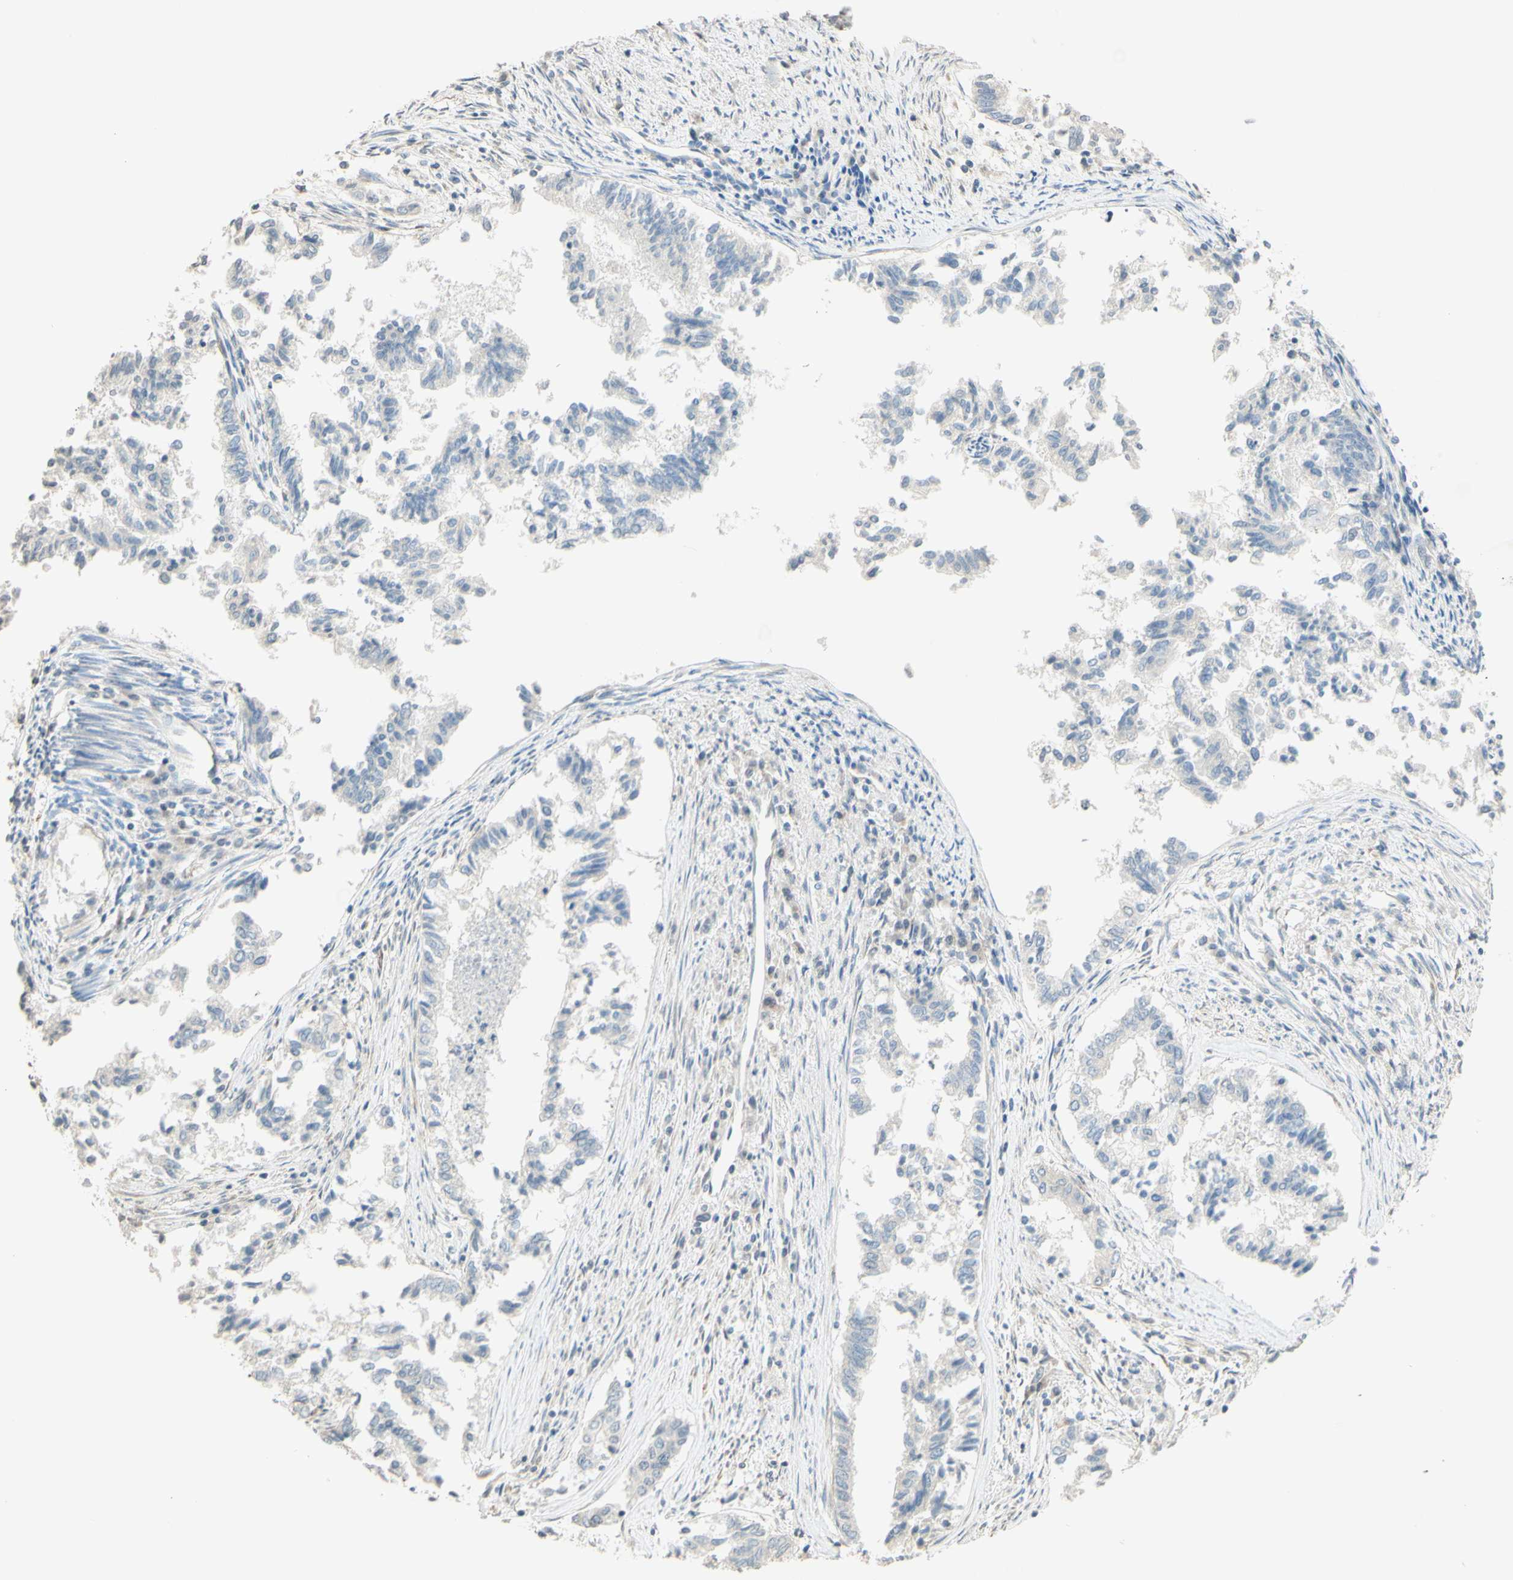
{"staining": {"intensity": "negative", "quantity": "none", "location": "none"}, "tissue": "endometrial cancer", "cell_type": "Tumor cells", "image_type": "cancer", "snomed": [{"axis": "morphology", "description": "Necrosis, NOS"}, {"axis": "morphology", "description": "Adenocarcinoma, NOS"}, {"axis": "topography", "description": "Endometrium"}], "caption": "There is no significant positivity in tumor cells of endometrial cancer (adenocarcinoma). (DAB (3,3'-diaminobenzidine) immunohistochemistry (IHC), high magnification).", "gene": "MAG", "patient": {"sex": "female", "age": 79}}